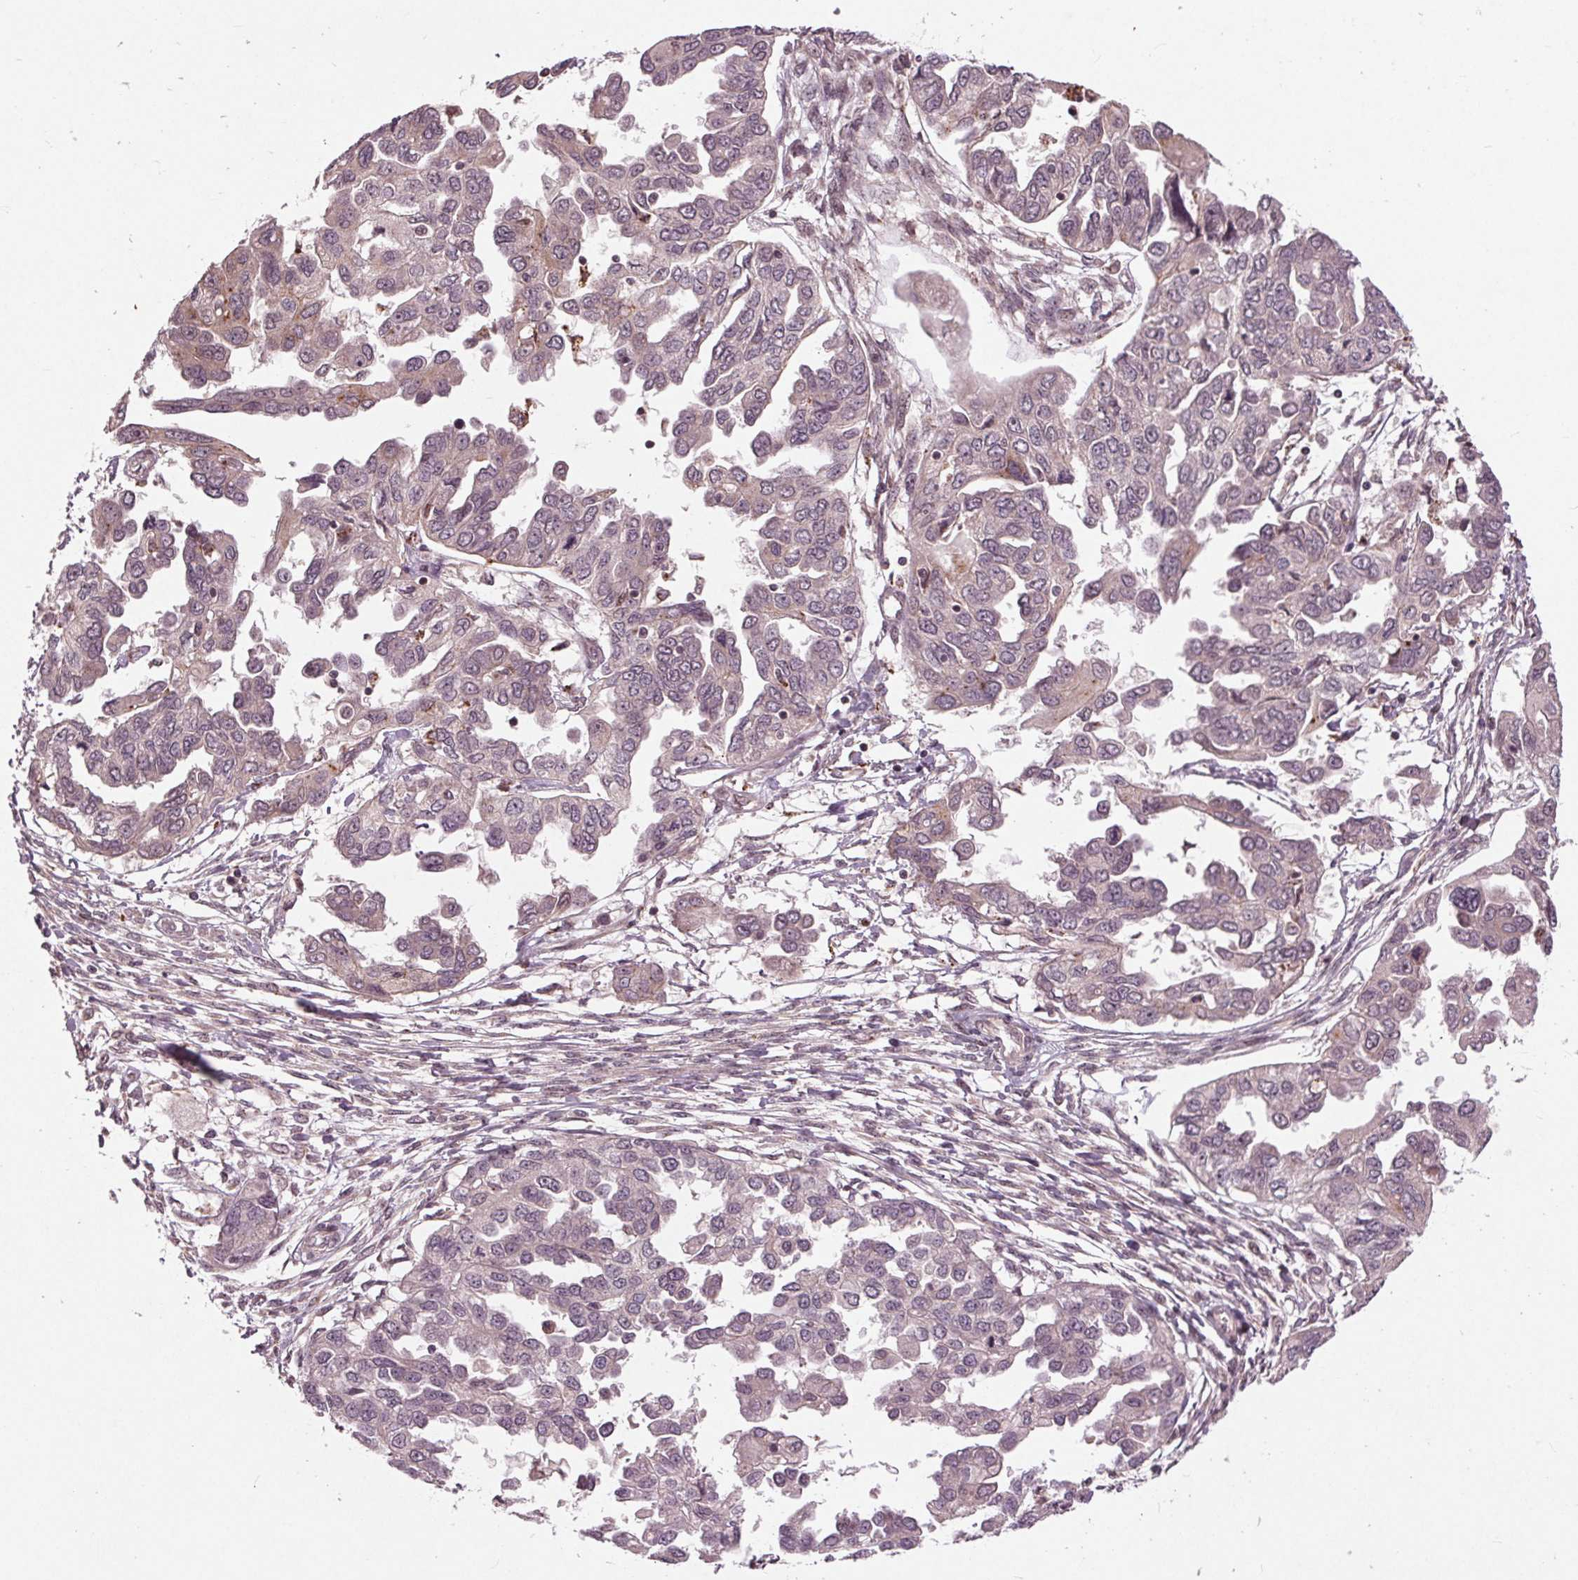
{"staining": {"intensity": "weak", "quantity": "<25%", "location": "cytoplasmic/membranous"}, "tissue": "ovarian cancer", "cell_type": "Tumor cells", "image_type": "cancer", "snomed": [{"axis": "morphology", "description": "Cystadenocarcinoma, serous, NOS"}, {"axis": "topography", "description": "Ovary"}], "caption": "IHC image of neoplastic tissue: ovarian cancer (serous cystadenocarcinoma) stained with DAB (3,3'-diaminobenzidine) shows no significant protein expression in tumor cells. The staining was performed using DAB (3,3'-diaminobenzidine) to visualize the protein expression in brown, while the nuclei were stained in blue with hematoxylin (Magnification: 20x).", "gene": "CDKL4", "patient": {"sex": "female", "age": 53}}